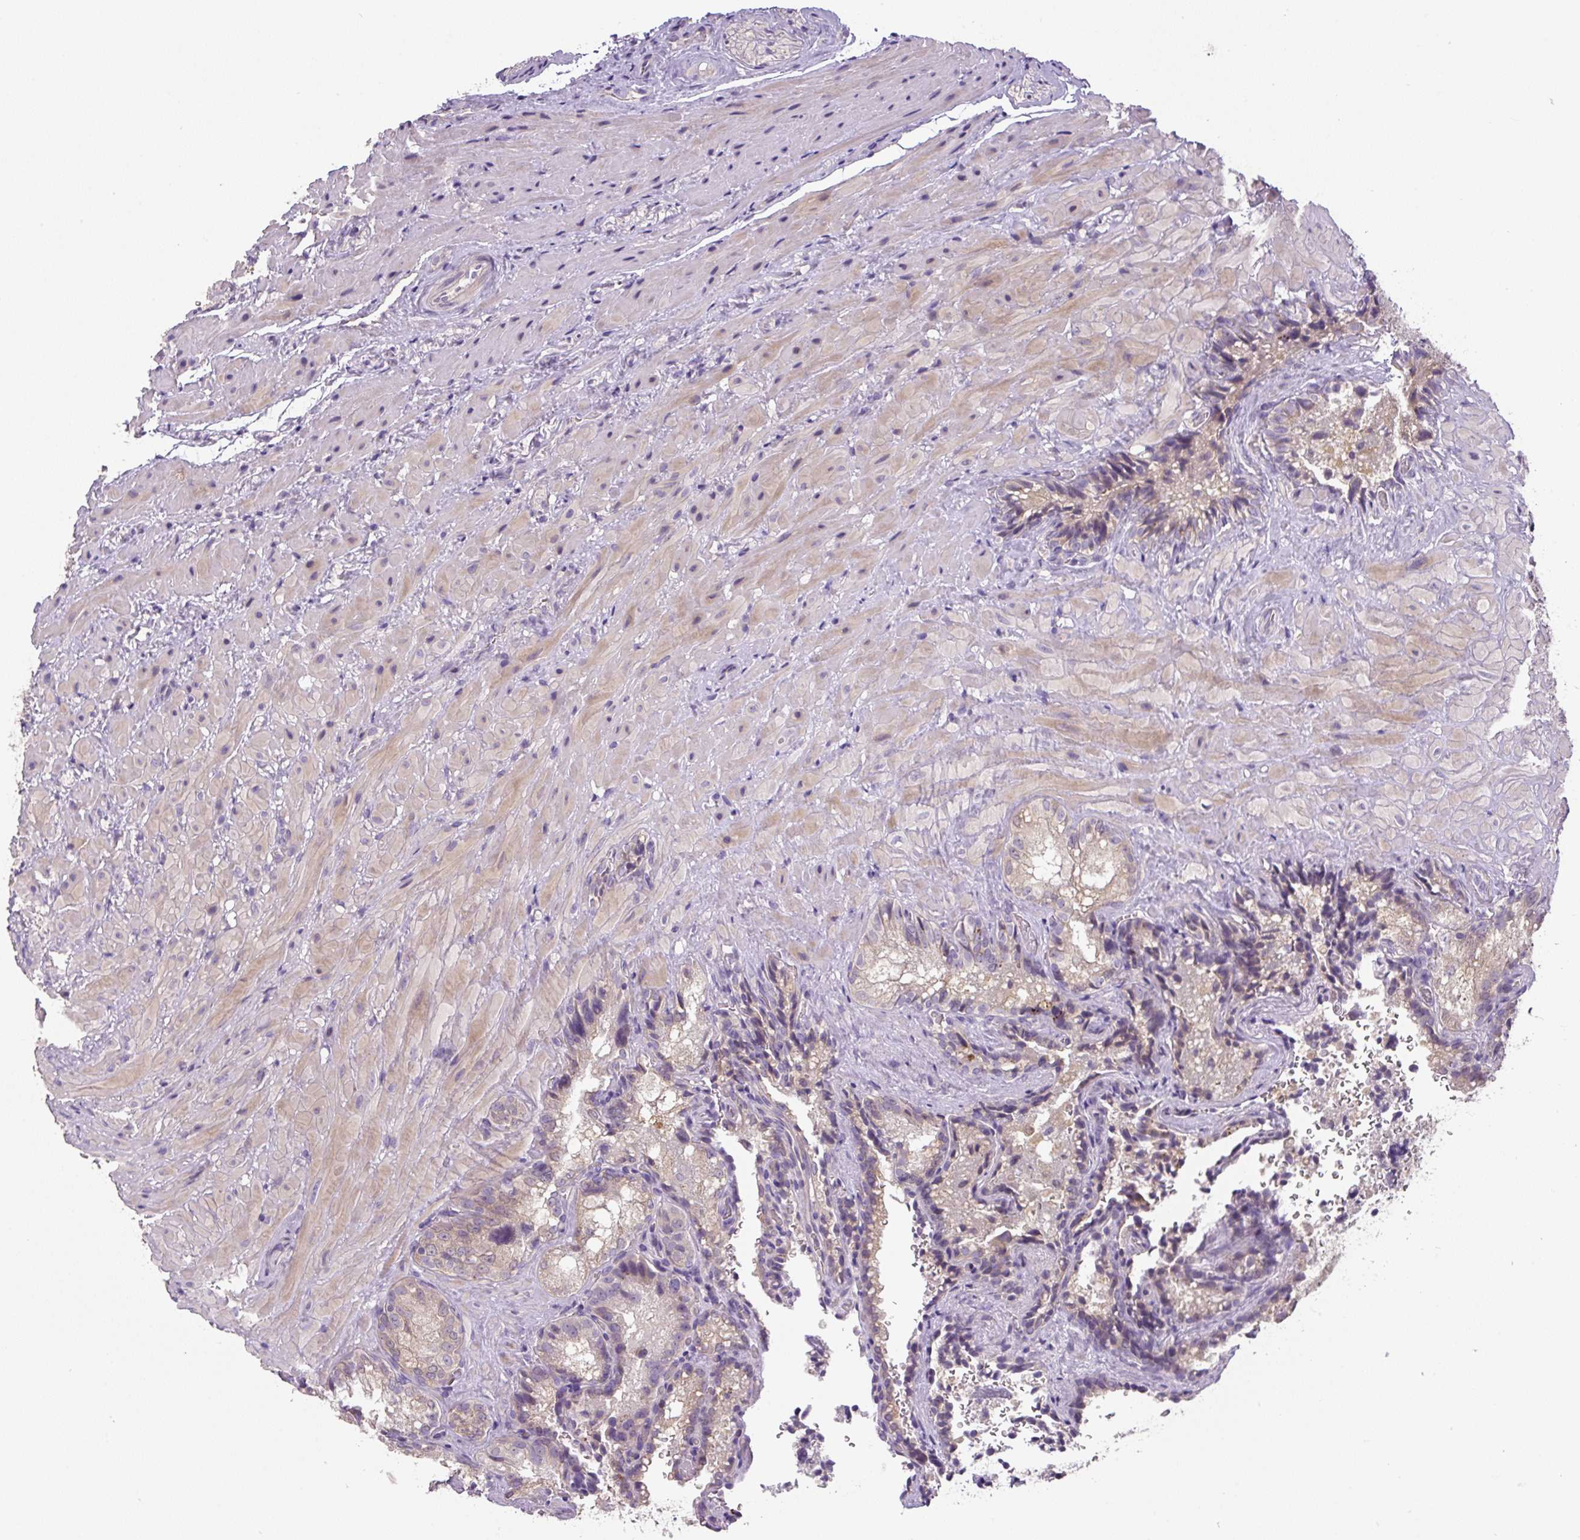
{"staining": {"intensity": "weak", "quantity": "<25%", "location": "cytoplasmic/membranous"}, "tissue": "seminal vesicle", "cell_type": "Glandular cells", "image_type": "normal", "snomed": [{"axis": "morphology", "description": "Normal tissue, NOS"}, {"axis": "topography", "description": "Seminal veicle"}], "caption": "Immunohistochemical staining of benign seminal vesicle displays no significant positivity in glandular cells.", "gene": "UBL3", "patient": {"sex": "male", "age": 47}}